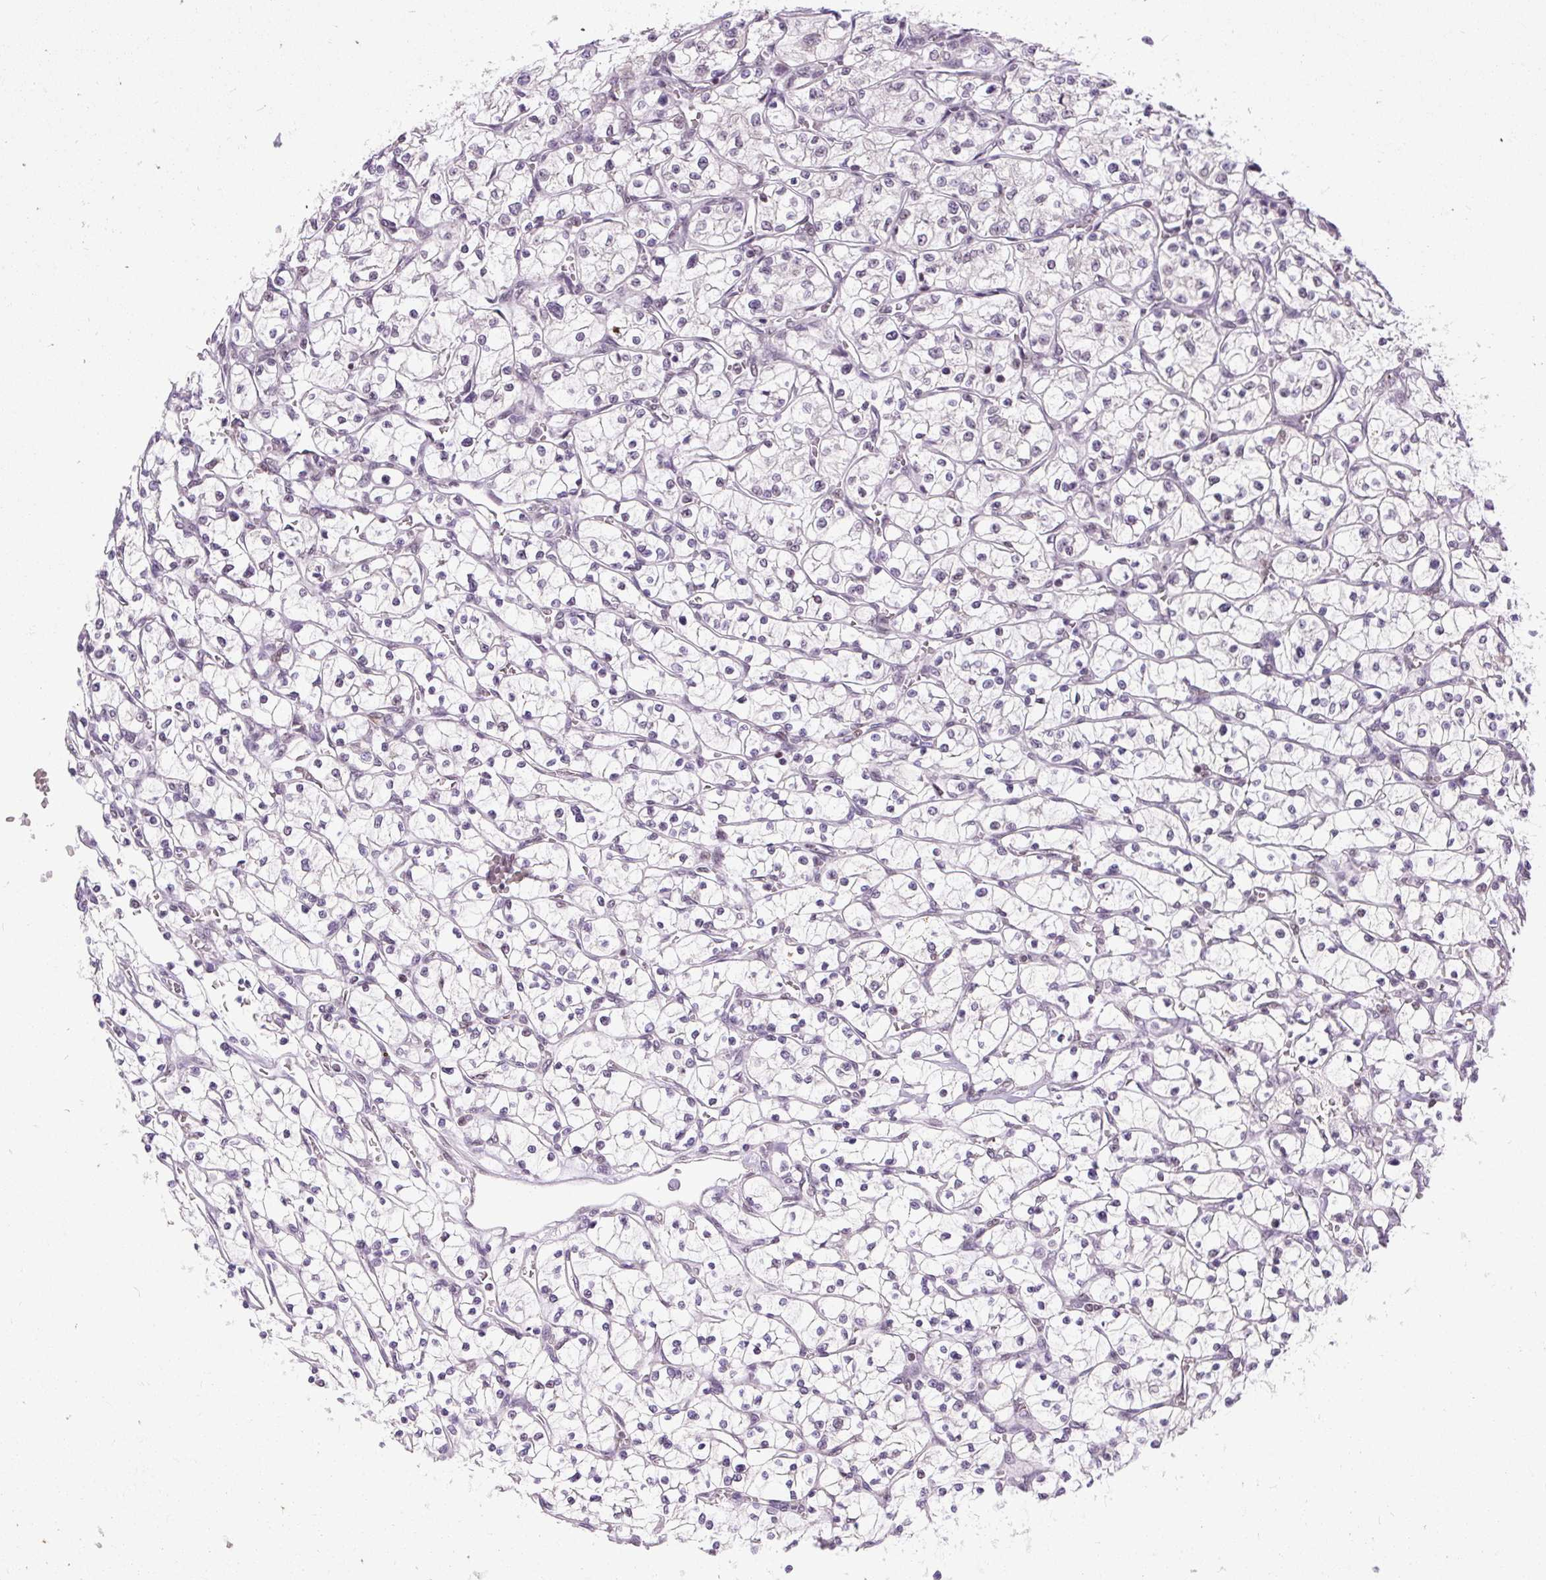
{"staining": {"intensity": "negative", "quantity": "none", "location": "none"}, "tissue": "renal cancer", "cell_type": "Tumor cells", "image_type": "cancer", "snomed": [{"axis": "morphology", "description": "Adenocarcinoma, NOS"}, {"axis": "topography", "description": "Kidney"}], "caption": "IHC of human renal cancer reveals no staining in tumor cells.", "gene": "ZNF672", "patient": {"sex": "female", "age": 64}}